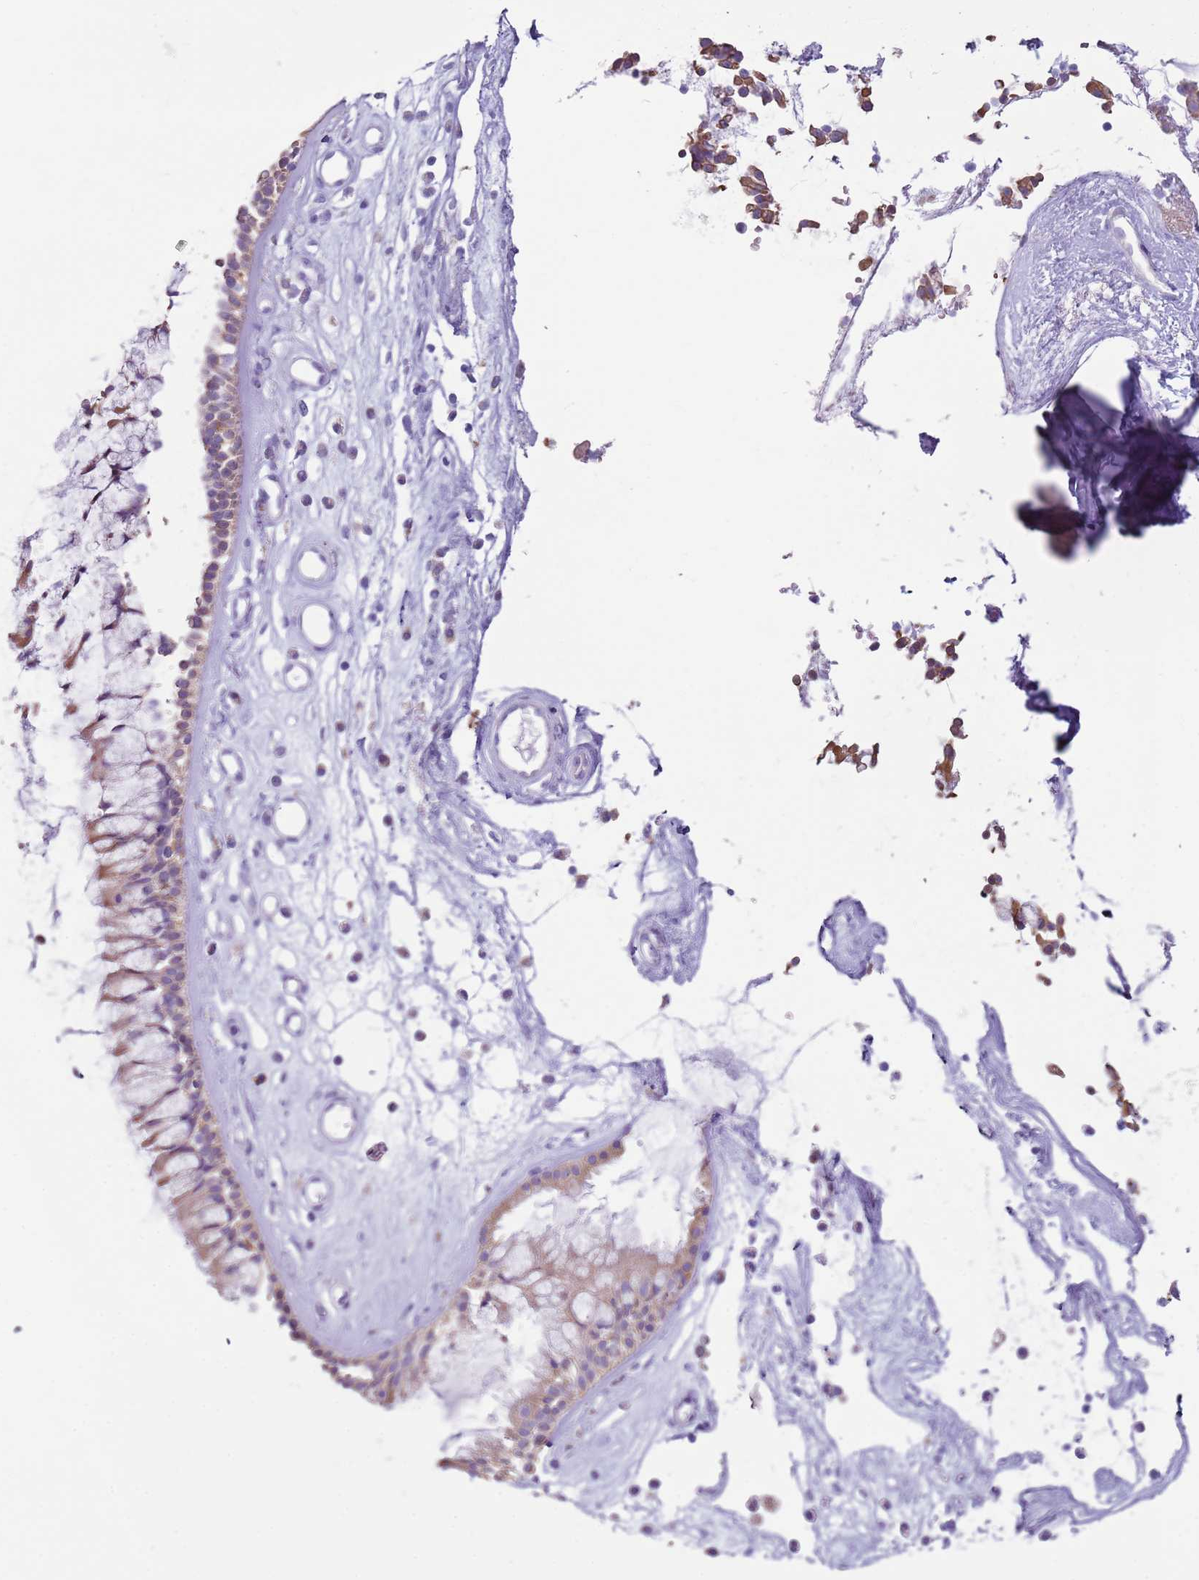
{"staining": {"intensity": "moderate", "quantity": ">75%", "location": "cytoplasmic/membranous"}, "tissue": "nasopharynx", "cell_type": "Respiratory epithelial cells", "image_type": "normal", "snomed": [{"axis": "morphology", "description": "Normal tissue, NOS"}, {"axis": "morphology", "description": "Inflammation, NOS"}, {"axis": "topography", "description": "Nasopharynx"}], "caption": "This histopathology image demonstrates immunohistochemistry (IHC) staining of normal nasopharynx, with medium moderate cytoplasmic/membranous positivity in about >75% of respiratory epithelial cells.", "gene": "OAF", "patient": {"sex": "male", "age": 29}}